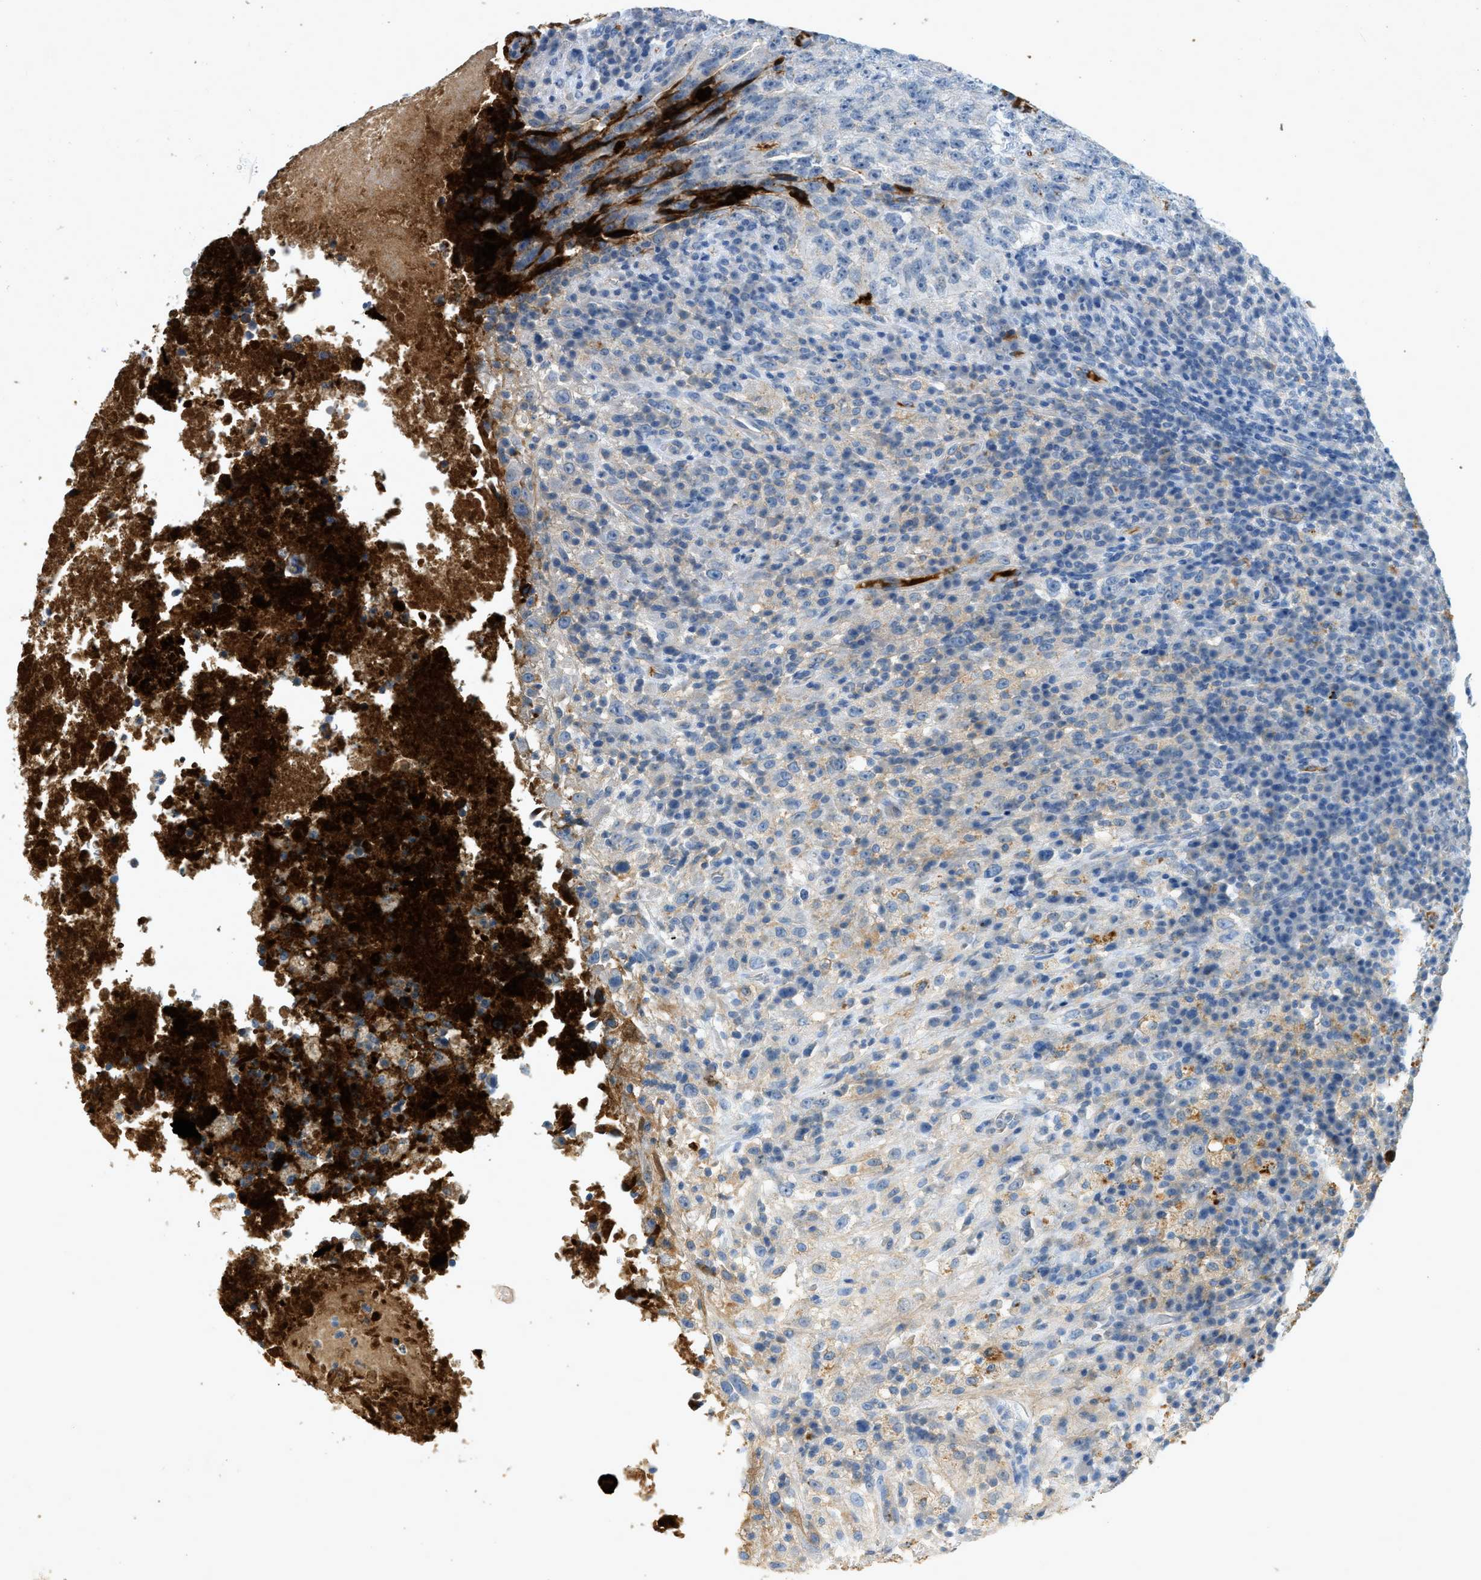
{"staining": {"intensity": "negative", "quantity": "none", "location": "none"}, "tissue": "testis cancer", "cell_type": "Tumor cells", "image_type": "cancer", "snomed": [{"axis": "morphology", "description": "Necrosis, NOS"}, {"axis": "morphology", "description": "Carcinoma, Embryonal, NOS"}, {"axis": "topography", "description": "Testis"}], "caption": "DAB immunohistochemical staining of human embryonal carcinoma (testis) demonstrates no significant staining in tumor cells.", "gene": "F2", "patient": {"sex": "male", "age": 19}}